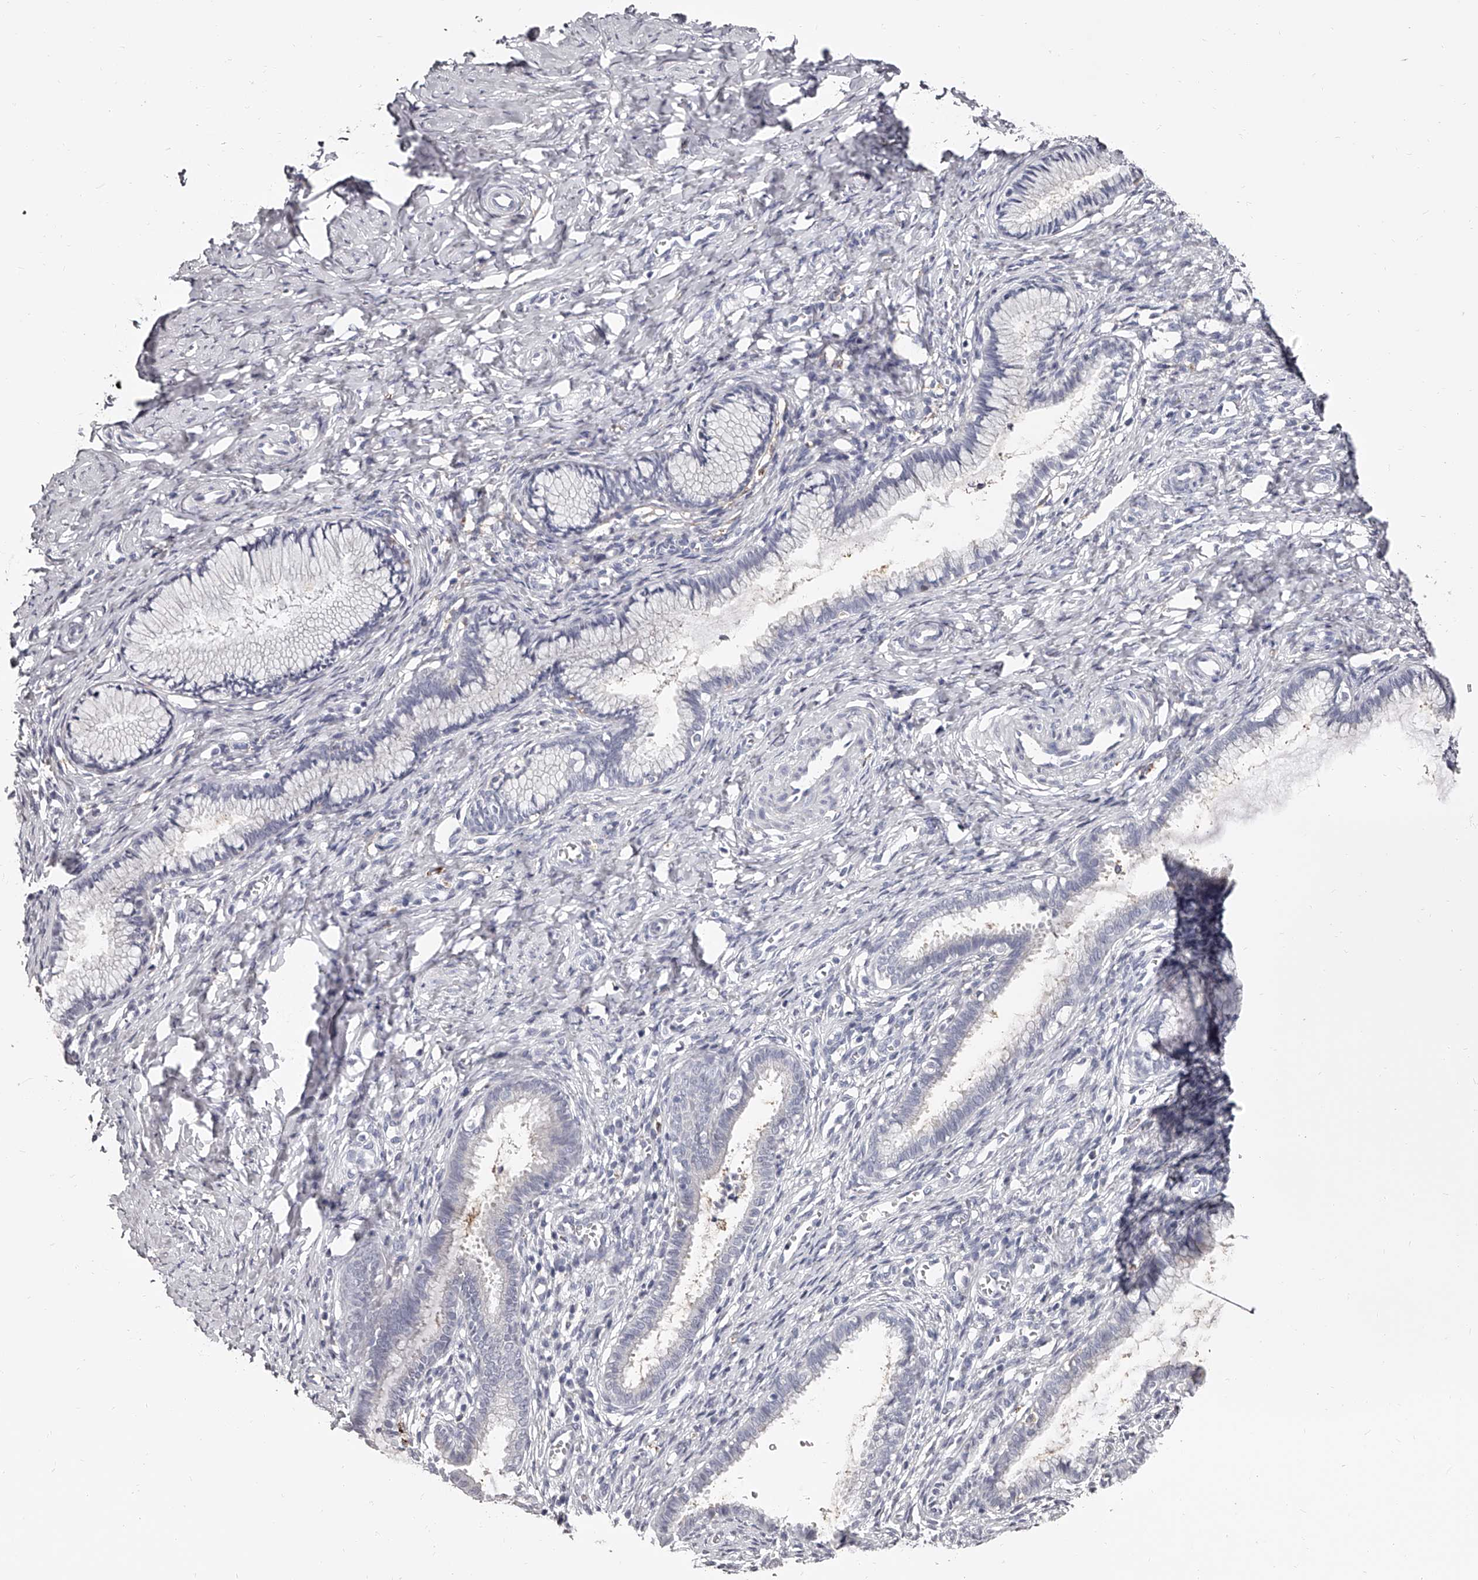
{"staining": {"intensity": "negative", "quantity": "none", "location": "none"}, "tissue": "cervix", "cell_type": "Glandular cells", "image_type": "normal", "snomed": [{"axis": "morphology", "description": "Normal tissue, NOS"}, {"axis": "topography", "description": "Cervix"}], "caption": "Cervix was stained to show a protein in brown. There is no significant expression in glandular cells. (Immunohistochemistry, brightfield microscopy, high magnification).", "gene": "PACSIN1", "patient": {"sex": "female", "age": 27}}